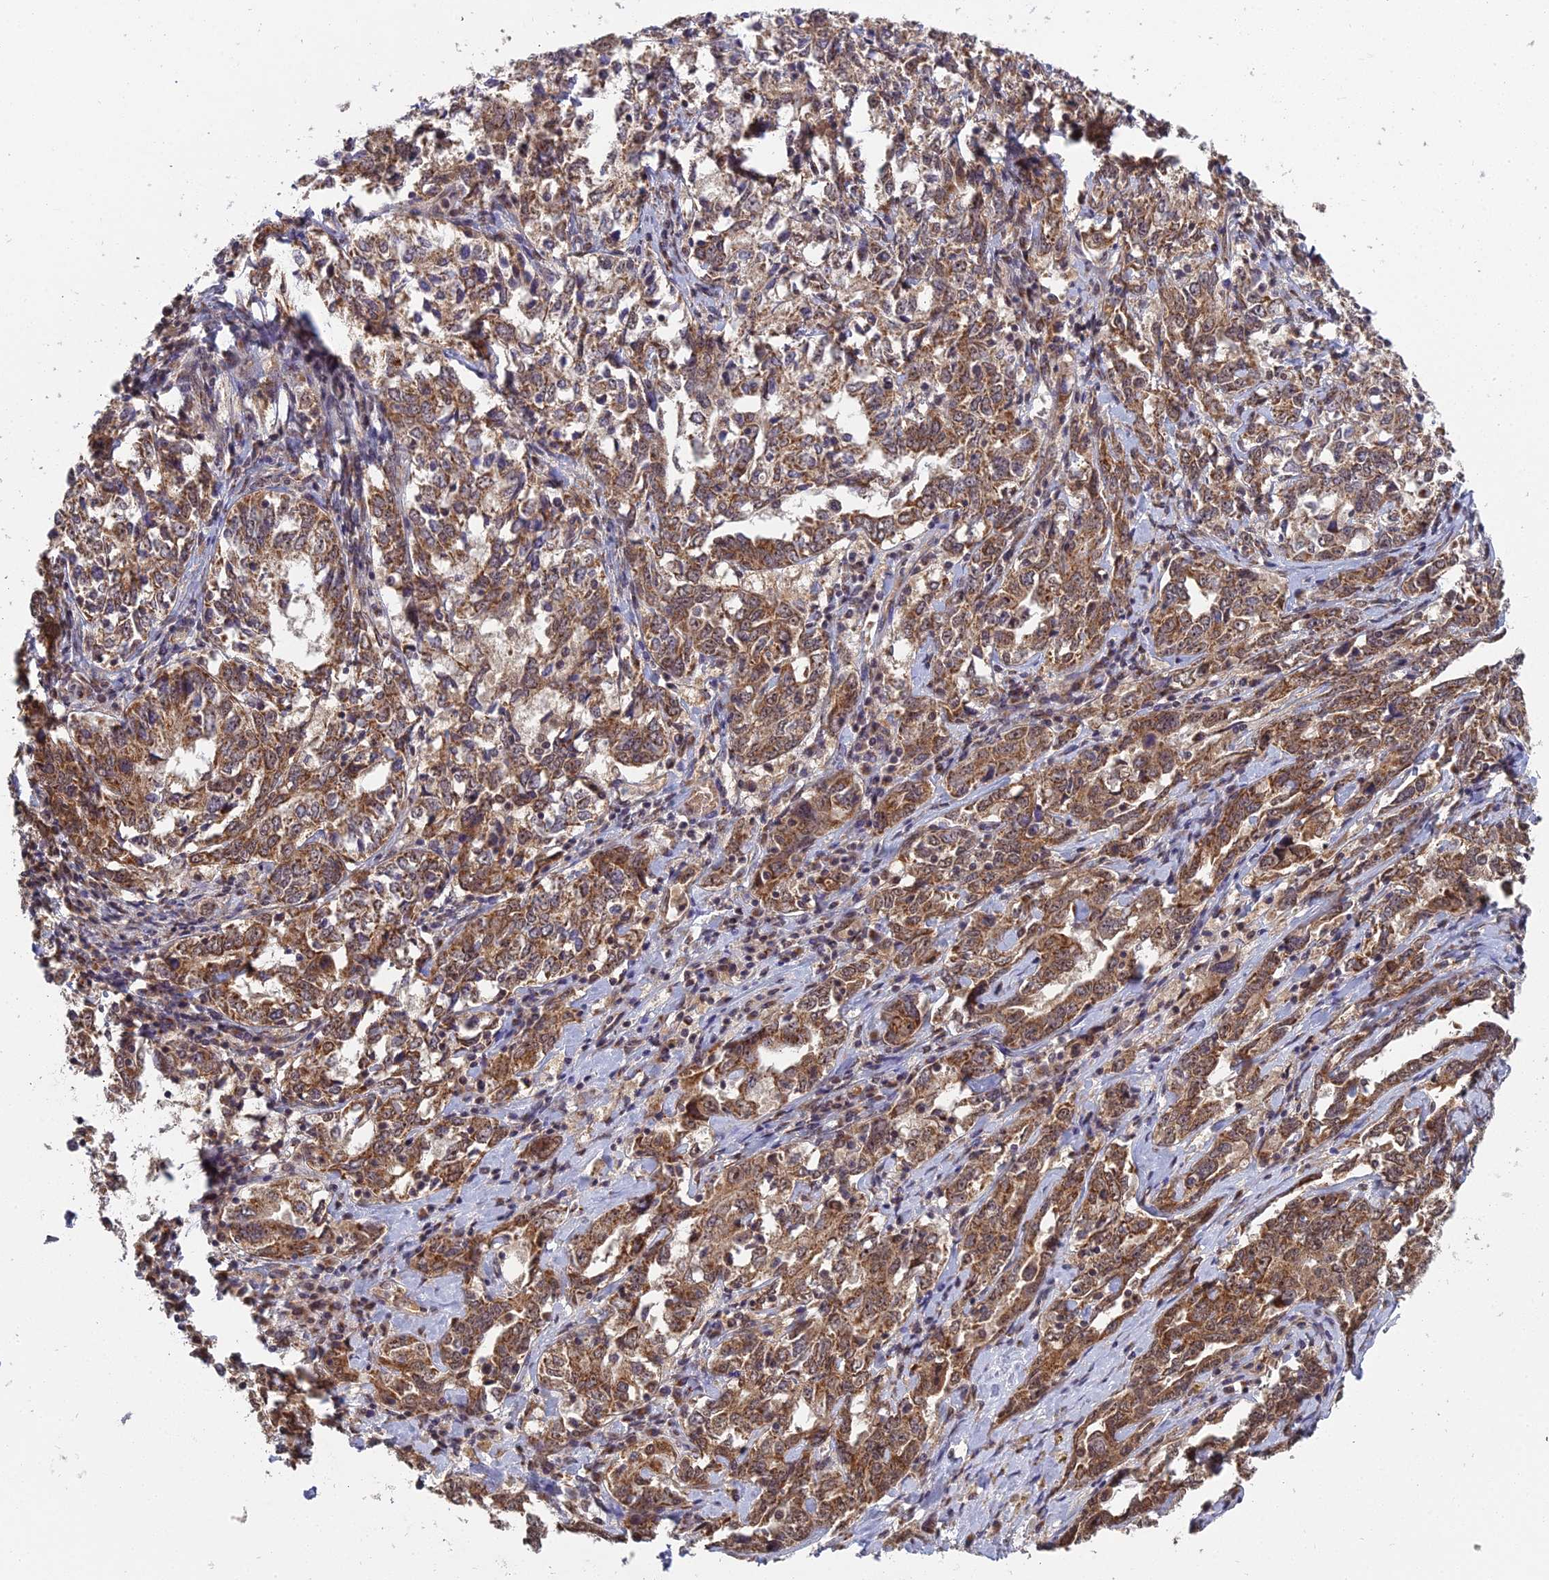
{"staining": {"intensity": "moderate", "quantity": ">75%", "location": "cytoplasmic/membranous"}, "tissue": "ovarian cancer", "cell_type": "Tumor cells", "image_type": "cancer", "snomed": [{"axis": "morphology", "description": "Carcinoma, endometroid"}, {"axis": "topography", "description": "Ovary"}], "caption": "Ovarian cancer stained with a protein marker demonstrates moderate staining in tumor cells.", "gene": "MEOX1", "patient": {"sex": "female", "age": 62}}